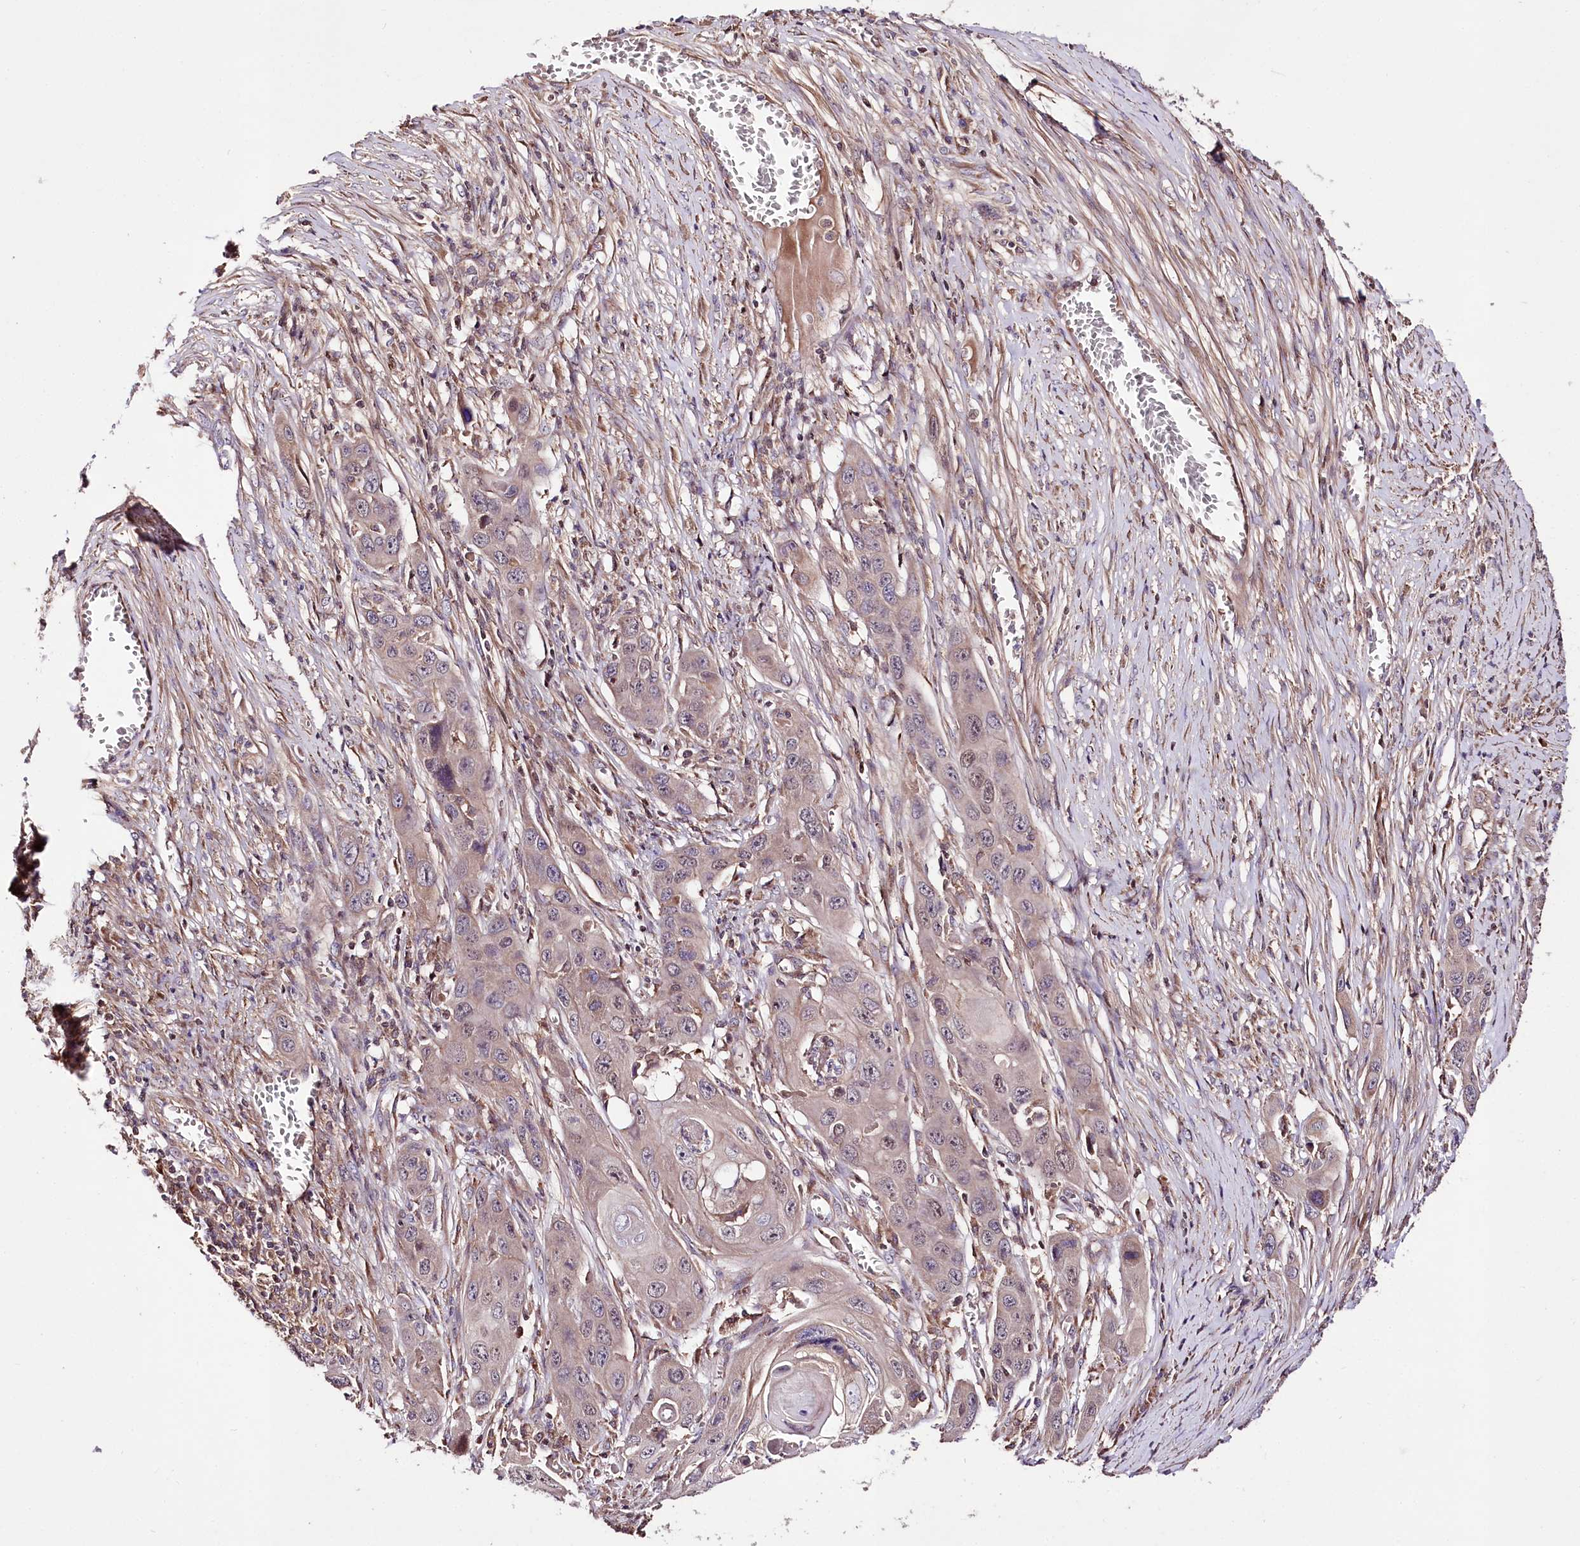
{"staining": {"intensity": "weak", "quantity": "<25%", "location": "nuclear"}, "tissue": "skin cancer", "cell_type": "Tumor cells", "image_type": "cancer", "snomed": [{"axis": "morphology", "description": "Squamous cell carcinoma, NOS"}, {"axis": "topography", "description": "Skin"}], "caption": "High magnification brightfield microscopy of squamous cell carcinoma (skin) stained with DAB (brown) and counterstained with hematoxylin (blue): tumor cells show no significant positivity.", "gene": "WWC1", "patient": {"sex": "male", "age": 55}}